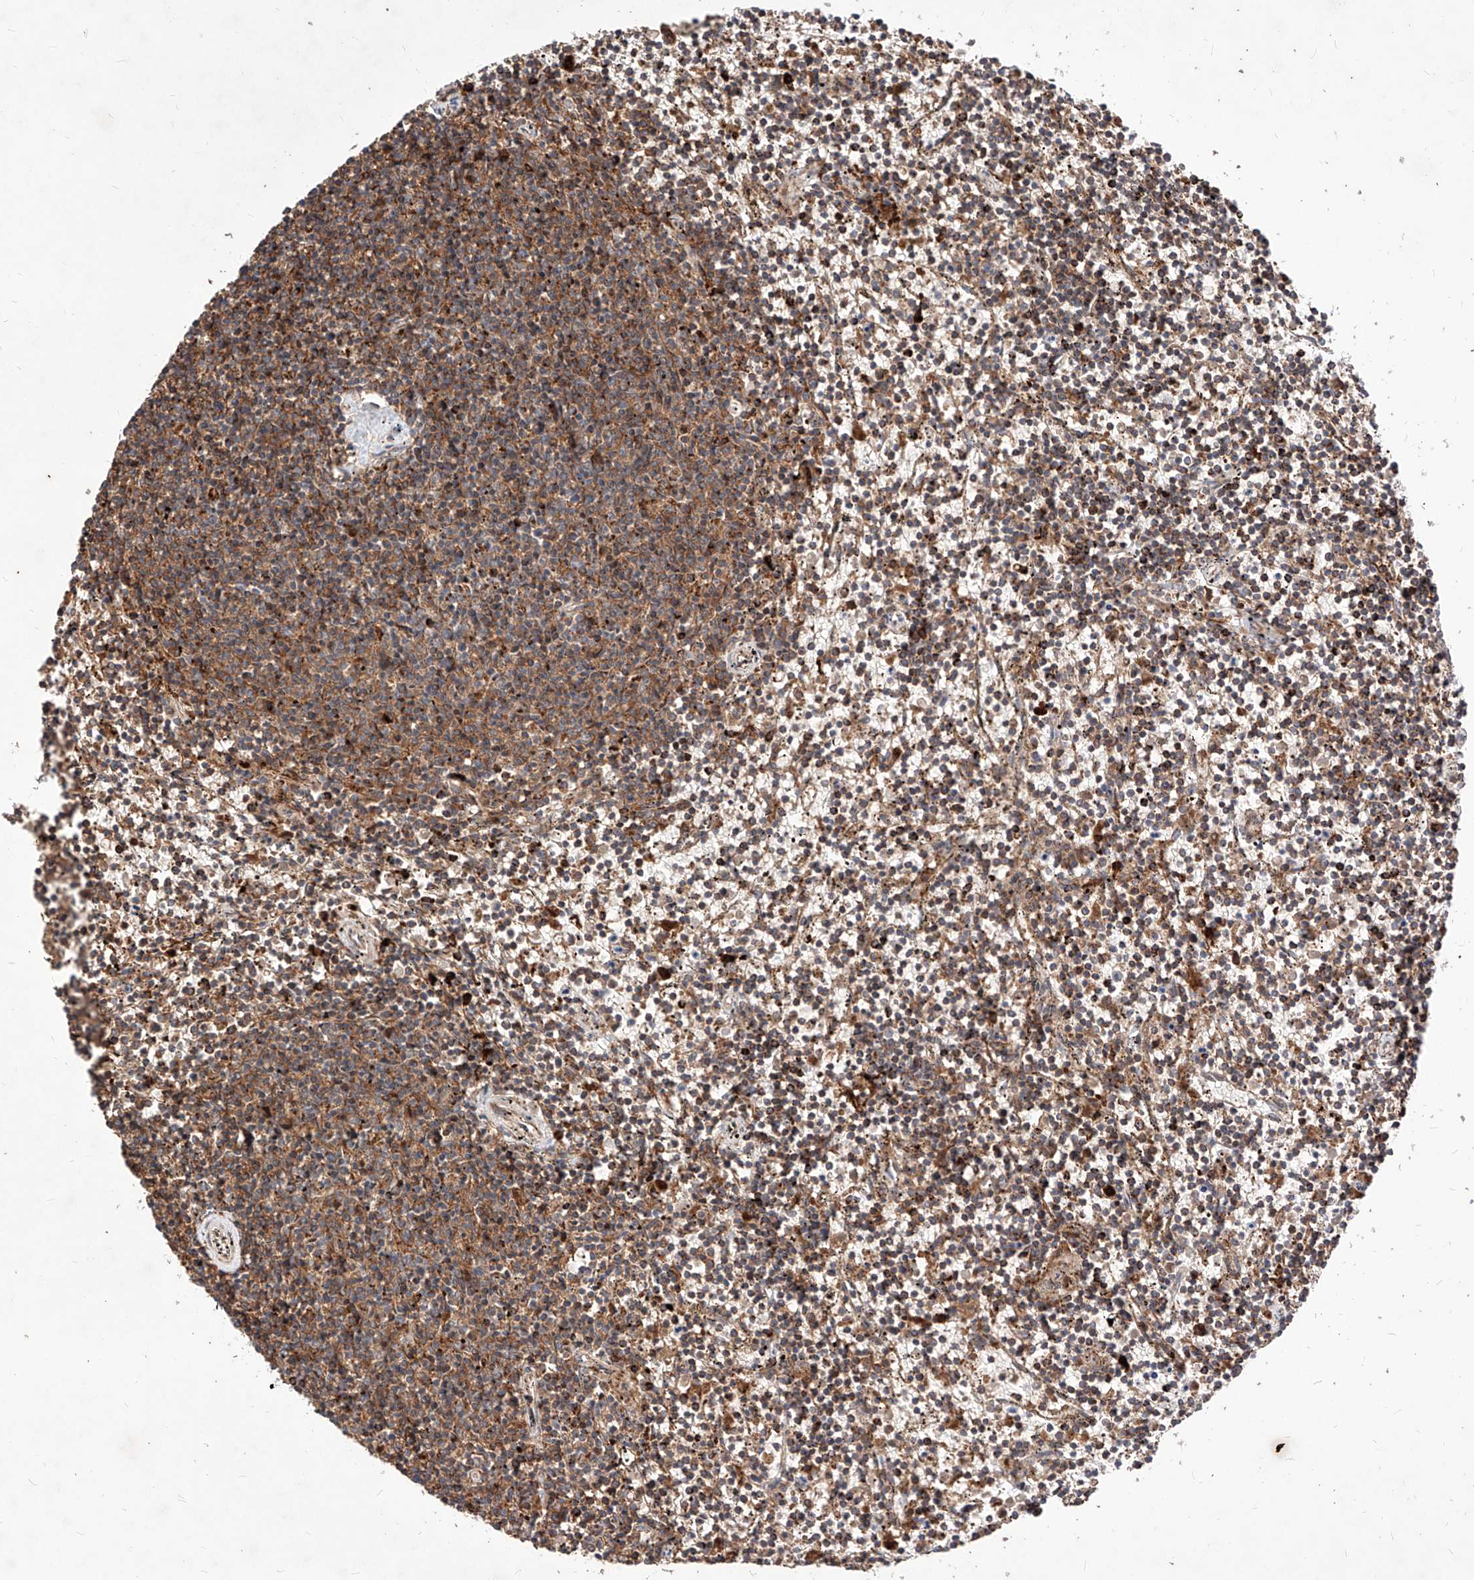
{"staining": {"intensity": "moderate", "quantity": "25%-75%", "location": "cytoplasmic/membranous"}, "tissue": "lymphoma", "cell_type": "Tumor cells", "image_type": "cancer", "snomed": [{"axis": "morphology", "description": "Malignant lymphoma, non-Hodgkin's type, Low grade"}, {"axis": "topography", "description": "Spleen"}], "caption": "An image showing moderate cytoplasmic/membranous expression in about 25%-75% of tumor cells in lymphoma, as visualized by brown immunohistochemical staining.", "gene": "TSNAX", "patient": {"sex": "female", "age": 50}}